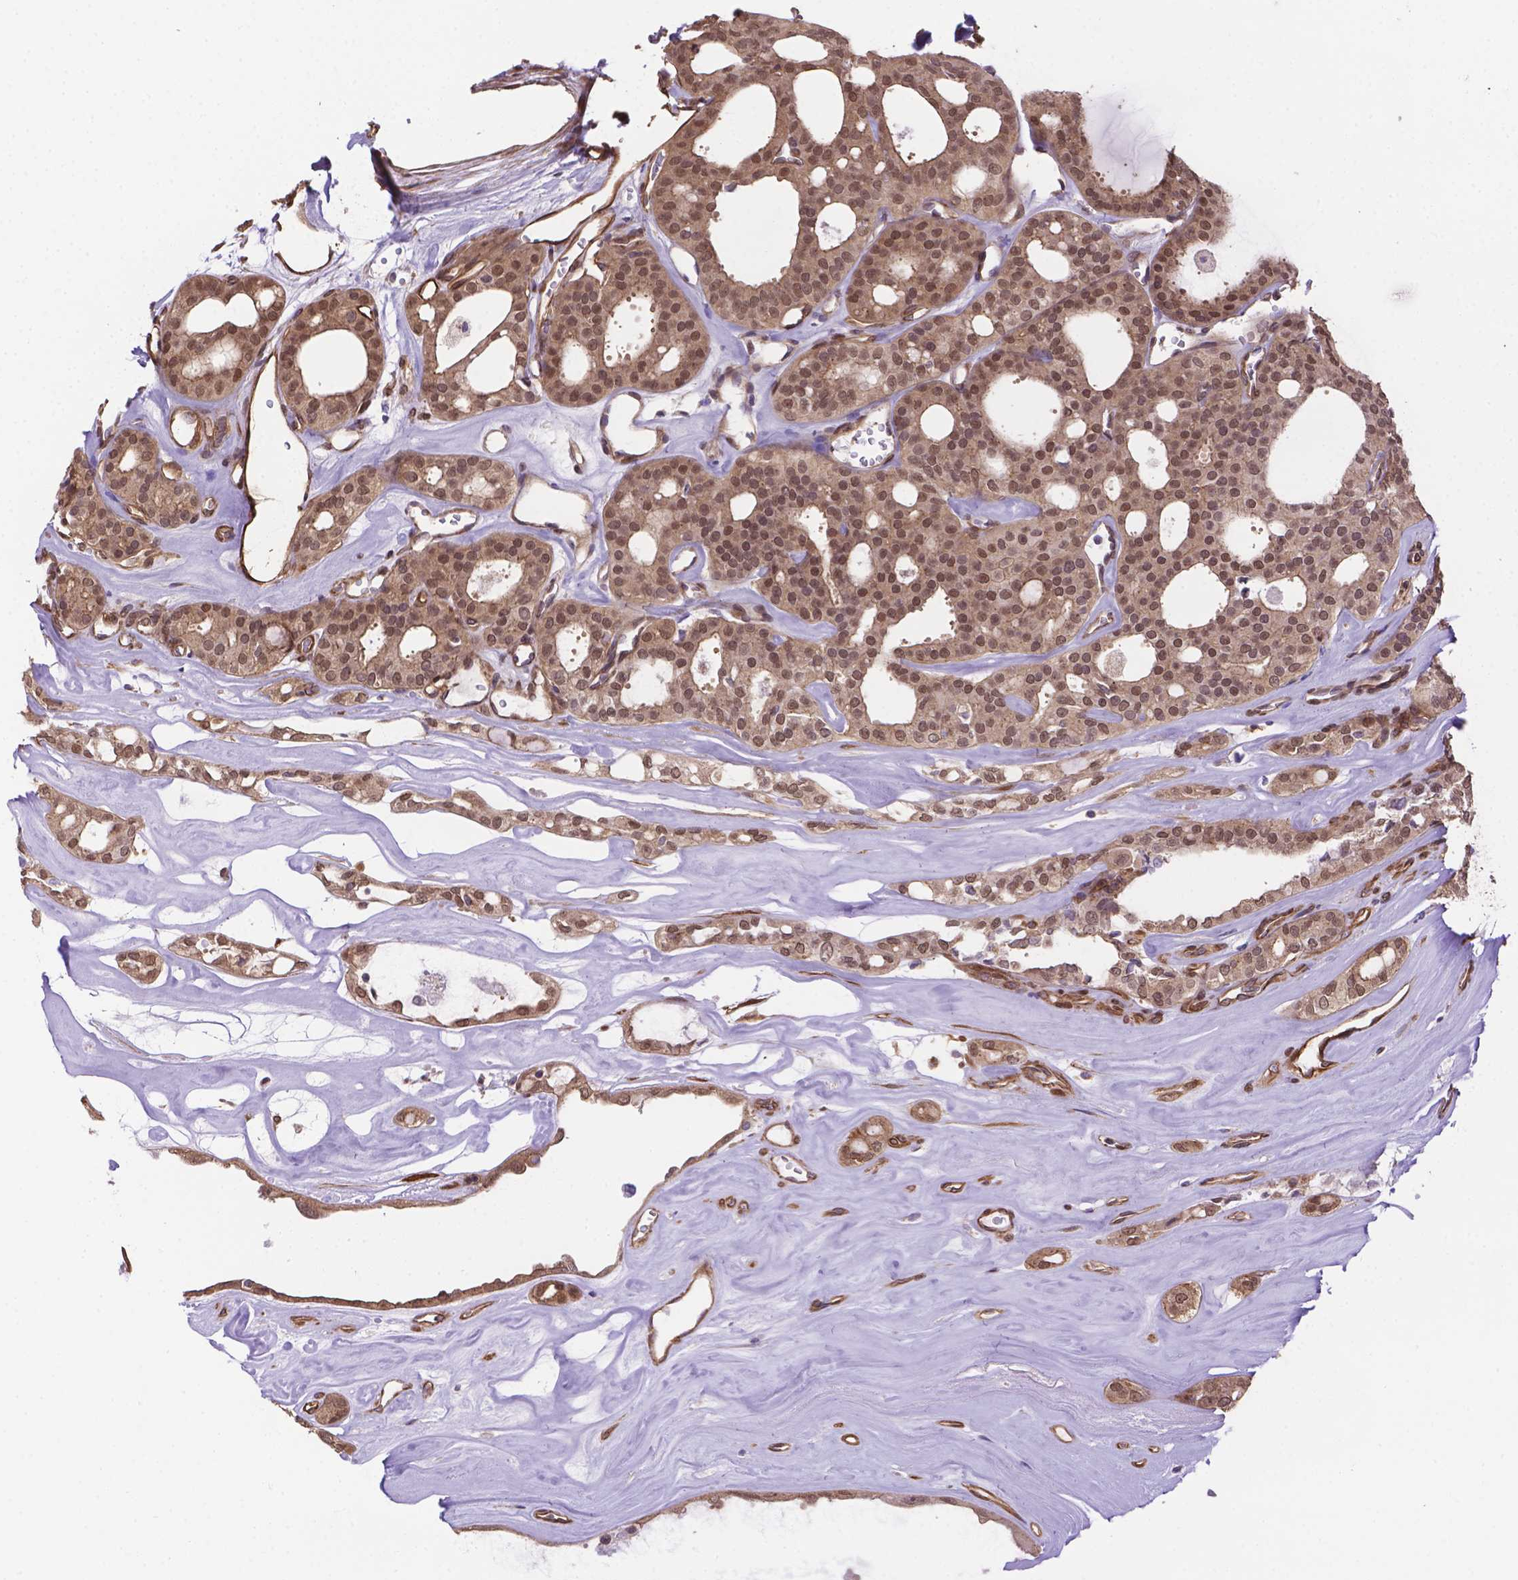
{"staining": {"intensity": "weak", "quantity": "25%-75%", "location": "cytoplasmic/membranous"}, "tissue": "thyroid cancer", "cell_type": "Tumor cells", "image_type": "cancer", "snomed": [{"axis": "morphology", "description": "Follicular adenoma carcinoma, NOS"}, {"axis": "topography", "description": "Thyroid gland"}], "caption": "Thyroid follicular adenoma carcinoma tissue shows weak cytoplasmic/membranous positivity in about 25%-75% of tumor cells (DAB IHC with brightfield microscopy, high magnification).", "gene": "YAP1", "patient": {"sex": "male", "age": 75}}